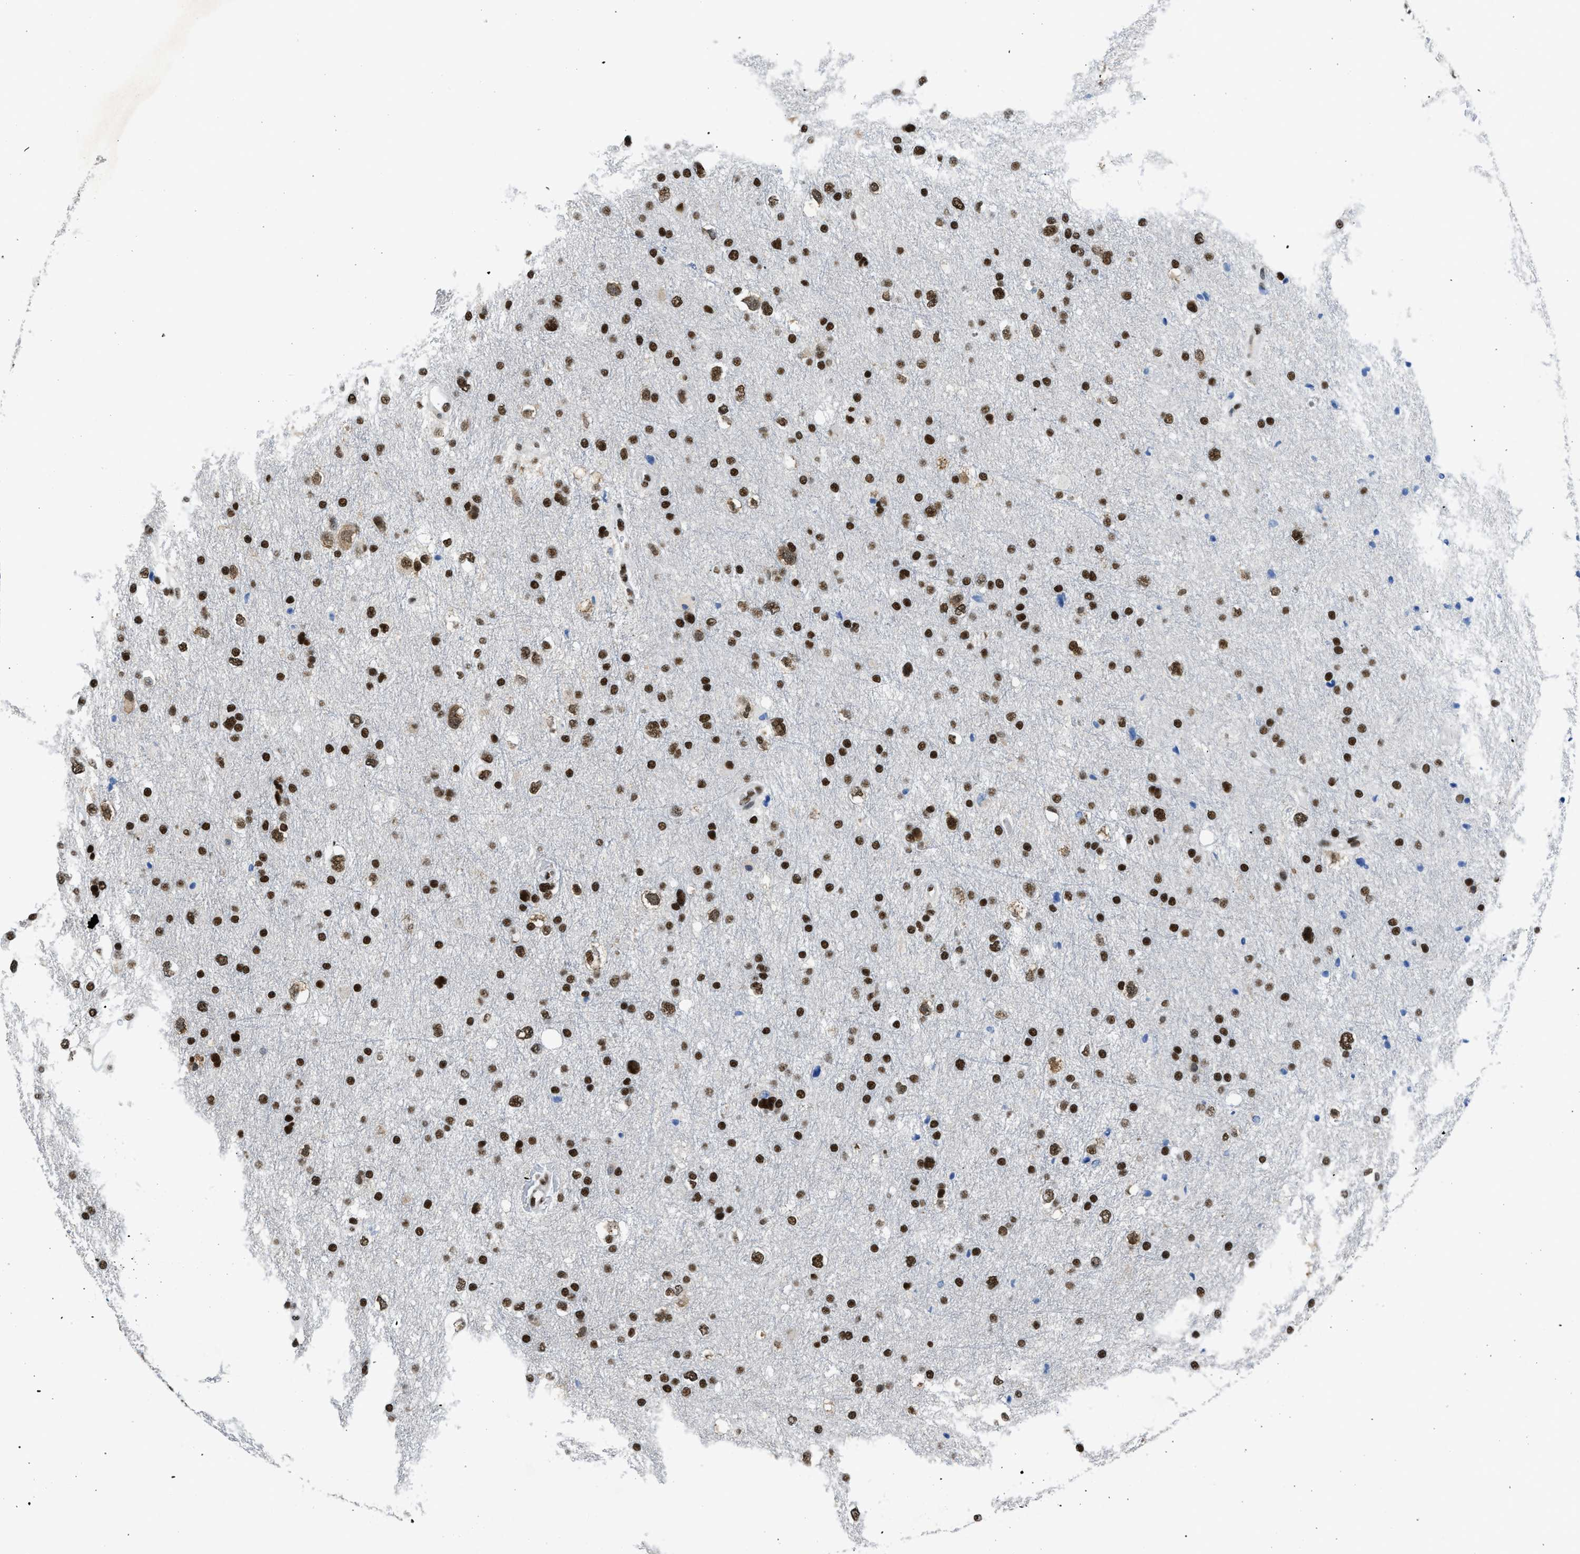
{"staining": {"intensity": "strong", "quantity": ">75%", "location": "nuclear"}, "tissue": "glioma", "cell_type": "Tumor cells", "image_type": "cancer", "snomed": [{"axis": "morphology", "description": "Glioma, malignant, Low grade"}, {"axis": "topography", "description": "Brain"}], "caption": "Immunohistochemistry (DAB) staining of malignant glioma (low-grade) exhibits strong nuclear protein staining in about >75% of tumor cells.", "gene": "SCAF4", "patient": {"sex": "female", "age": 37}}